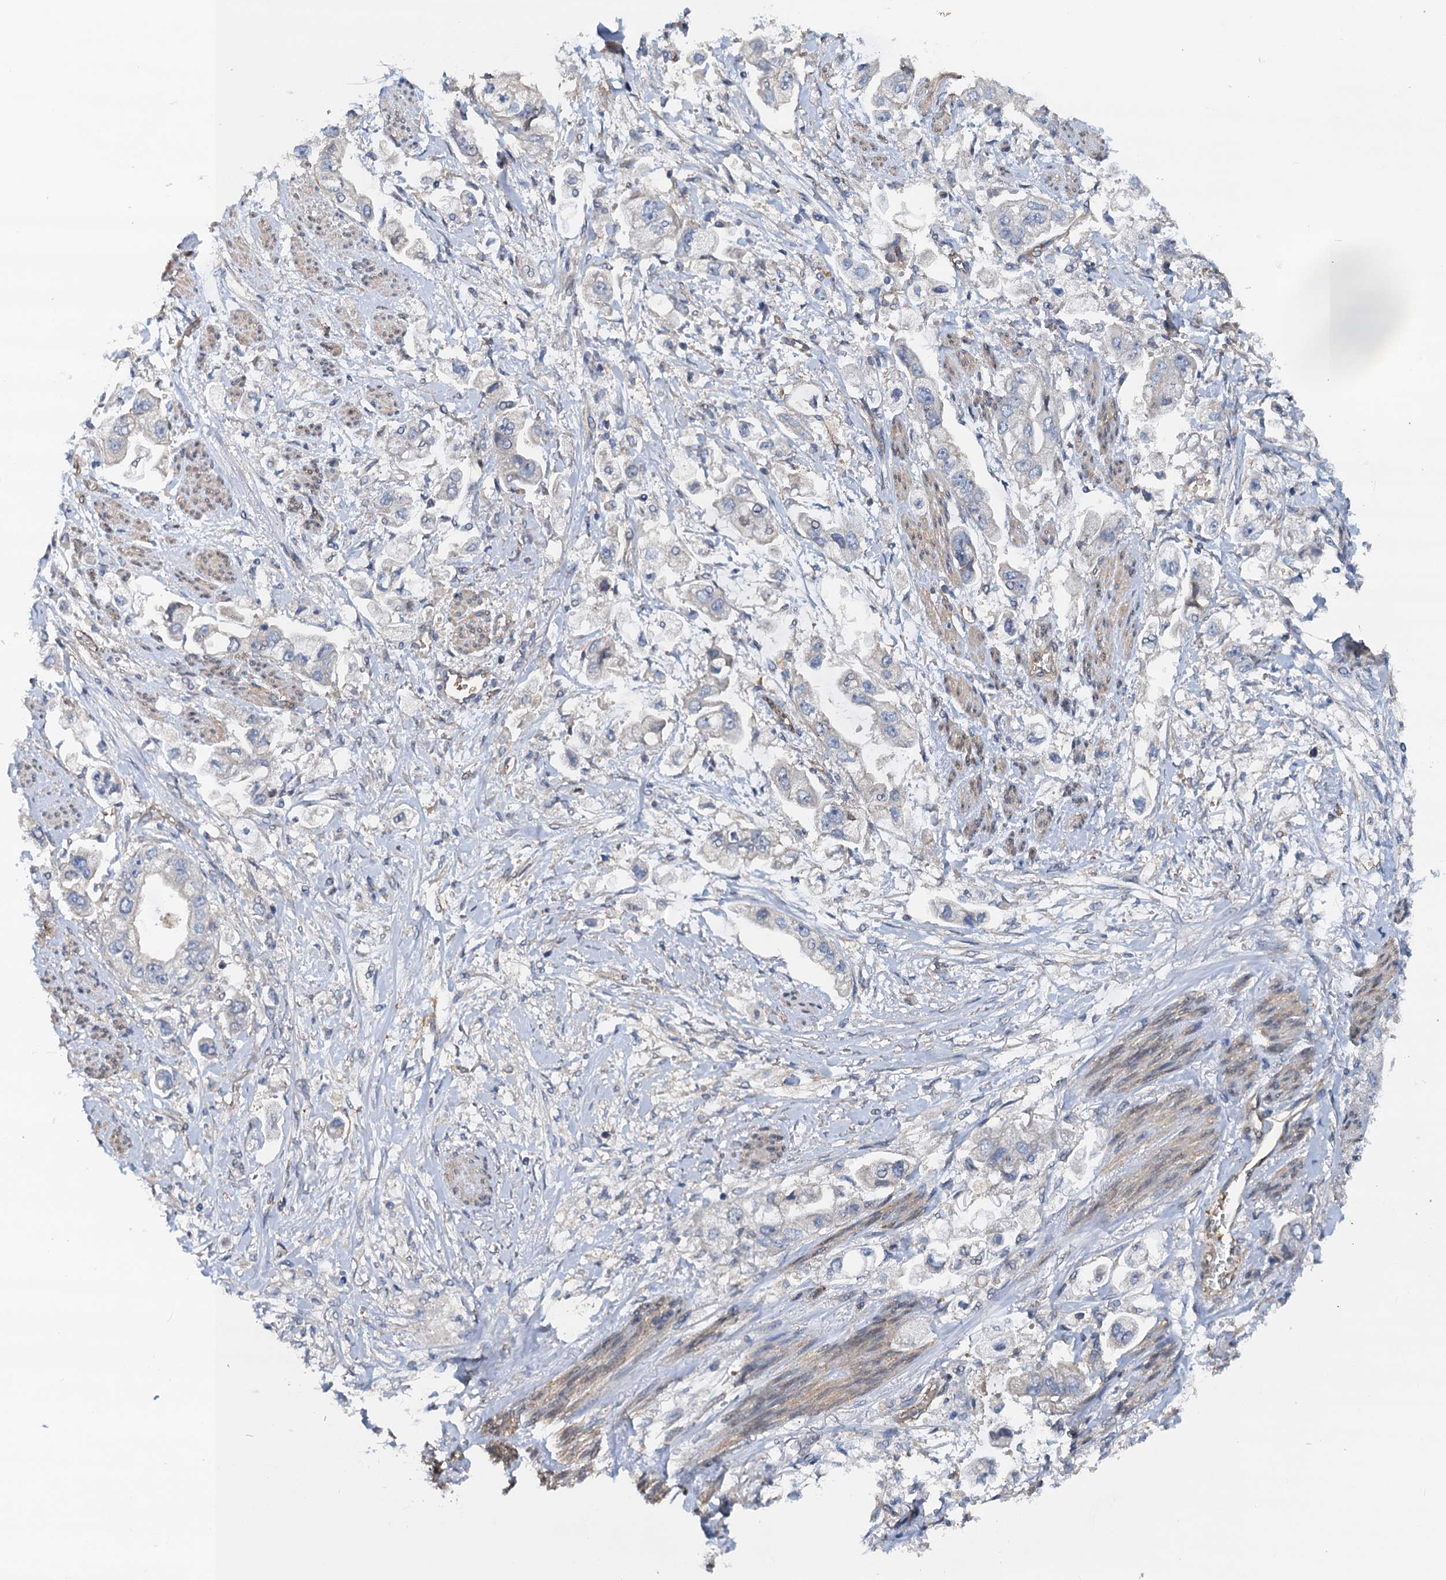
{"staining": {"intensity": "negative", "quantity": "none", "location": "none"}, "tissue": "stomach cancer", "cell_type": "Tumor cells", "image_type": "cancer", "snomed": [{"axis": "morphology", "description": "Adenocarcinoma, NOS"}, {"axis": "topography", "description": "Stomach"}], "caption": "High power microscopy photomicrograph of an immunohistochemistry photomicrograph of stomach cancer (adenocarcinoma), revealing no significant staining in tumor cells. (DAB (3,3'-diaminobenzidine) immunohistochemistry with hematoxylin counter stain).", "gene": "ROGDI", "patient": {"sex": "male", "age": 62}}